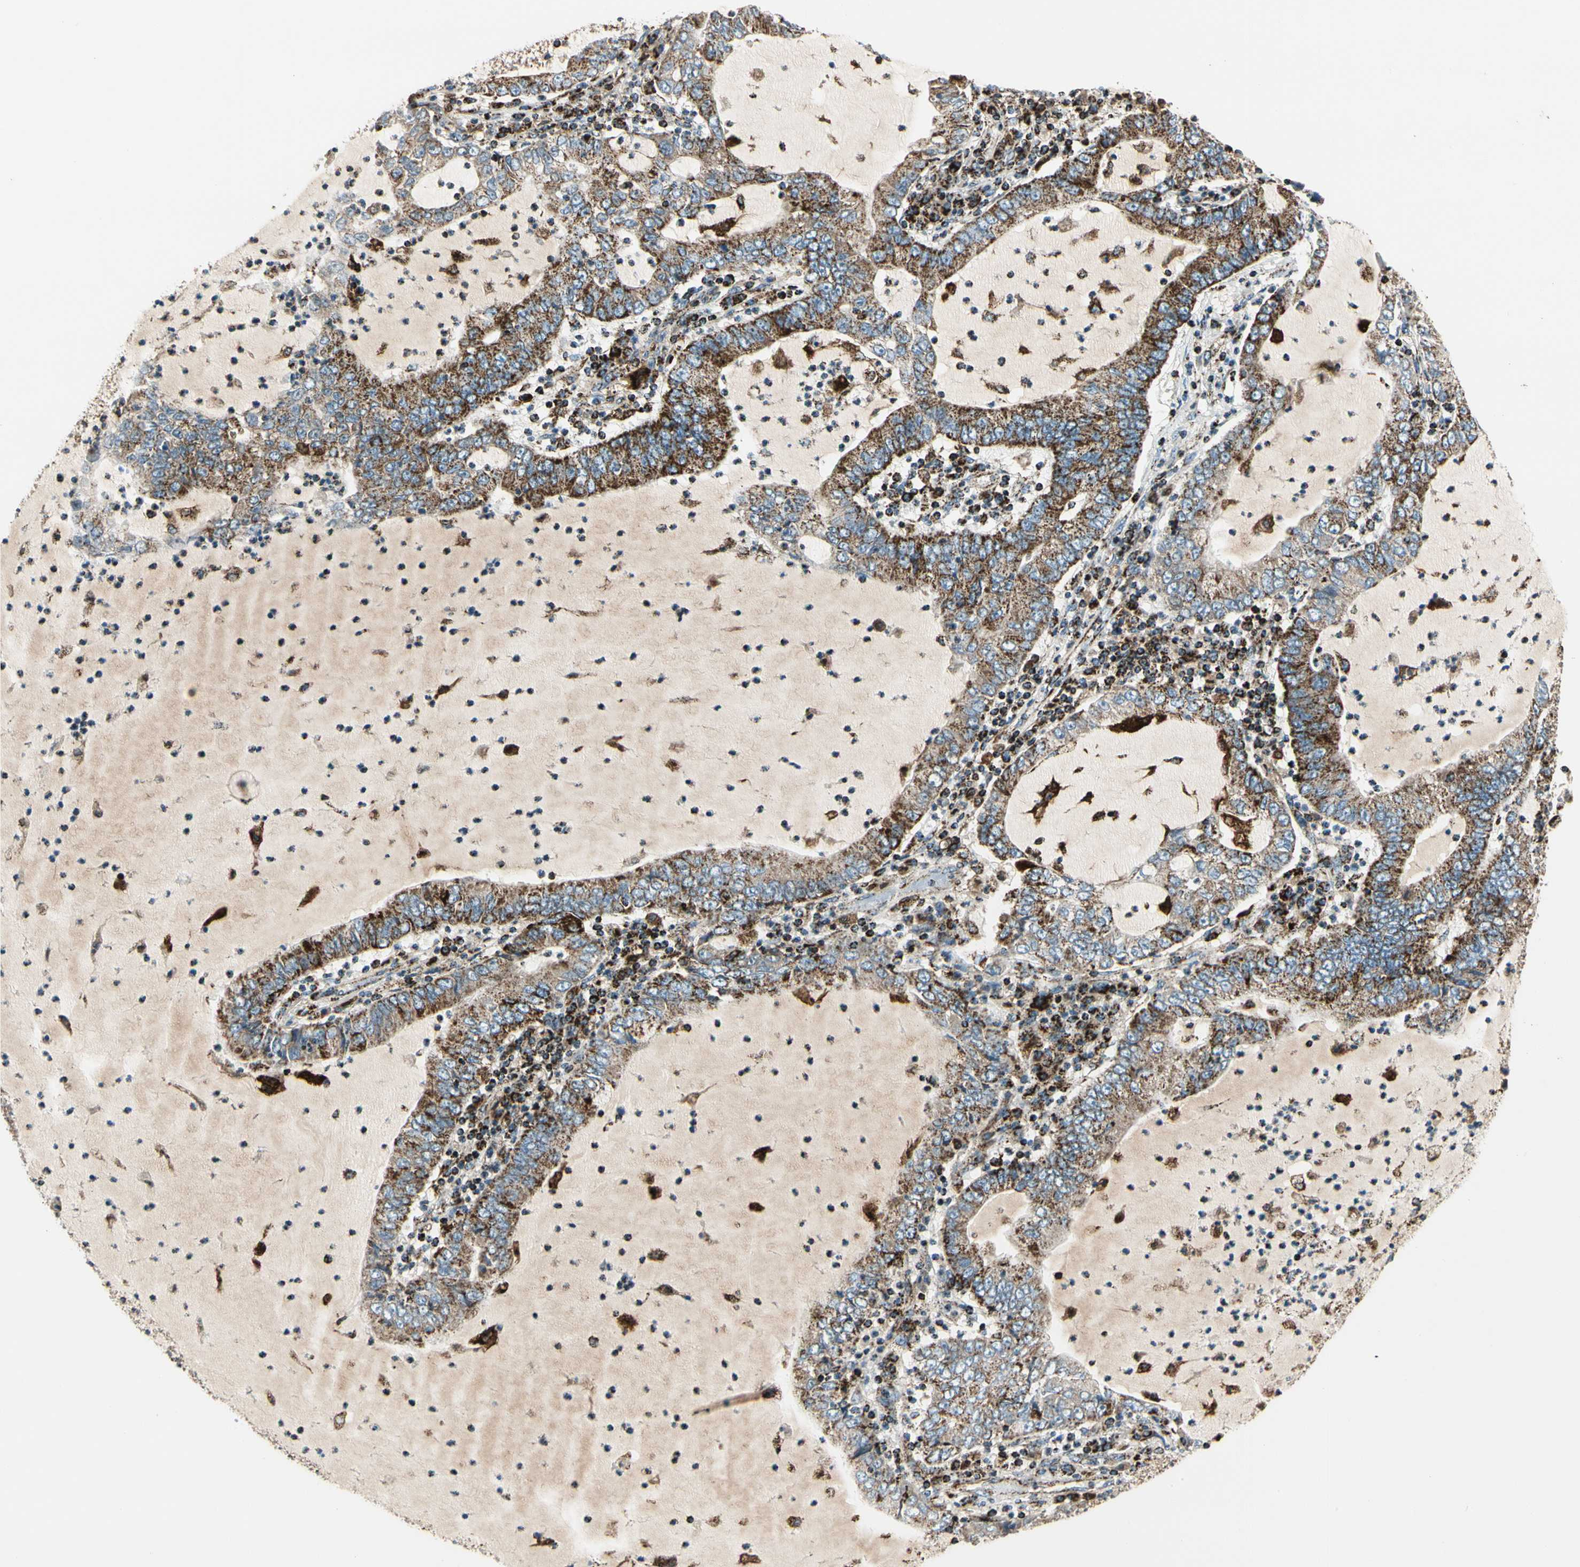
{"staining": {"intensity": "moderate", "quantity": ">75%", "location": "cytoplasmic/membranous"}, "tissue": "lung cancer", "cell_type": "Tumor cells", "image_type": "cancer", "snomed": [{"axis": "morphology", "description": "Adenocarcinoma, NOS"}, {"axis": "topography", "description": "Lung"}], "caption": "Adenocarcinoma (lung) stained for a protein displays moderate cytoplasmic/membranous positivity in tumor cells. (Brightfield microscopy of DAB IHC at high magnification).", "gene": "ME2", "patient": {"sex": "female", "age": 51}}